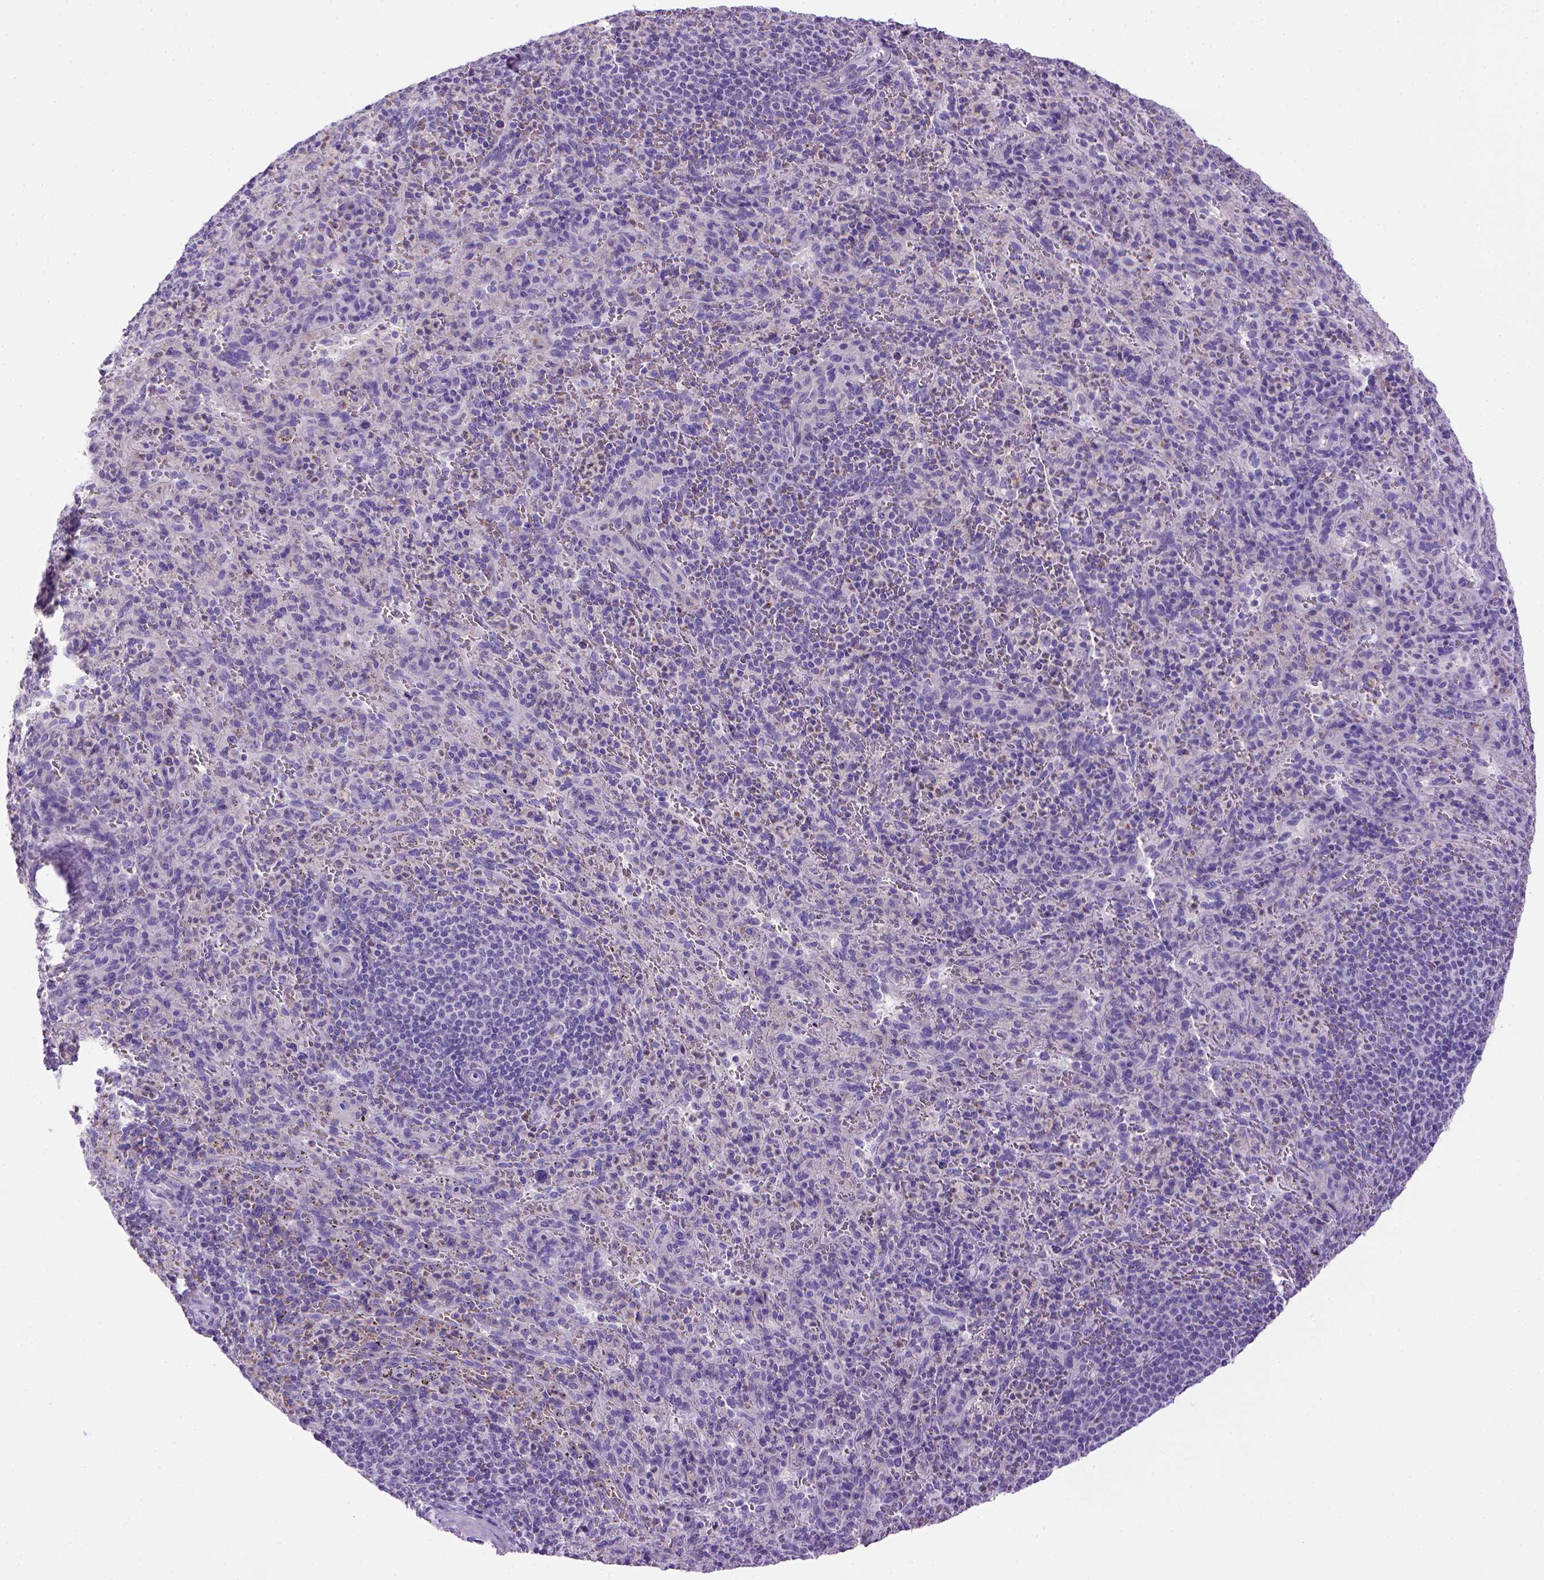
{"staining": {"intensity": "negative", "quantity": "none", "location": "none"}, "tissue": "spleen", "cell_type": "Cells in red pulp", "image_type": "normal", "snomed": [{"axis": "morphology", "description": "Normal tissue, NOS"}, {"axis": "topography", "description": "Spleen"}], "caption": "Immunohistochemistry micrograph of unremarkable spleen: human spleen stained with DAB (3,3'-diaminobenzidine) shows no significant protein expression in cells in red pulp. (DAB immunohistochemistry visualized using brightfield microscopy, high magnification).", "gene": "BAAT", "patient": {"sex": "male", "age": 57}}